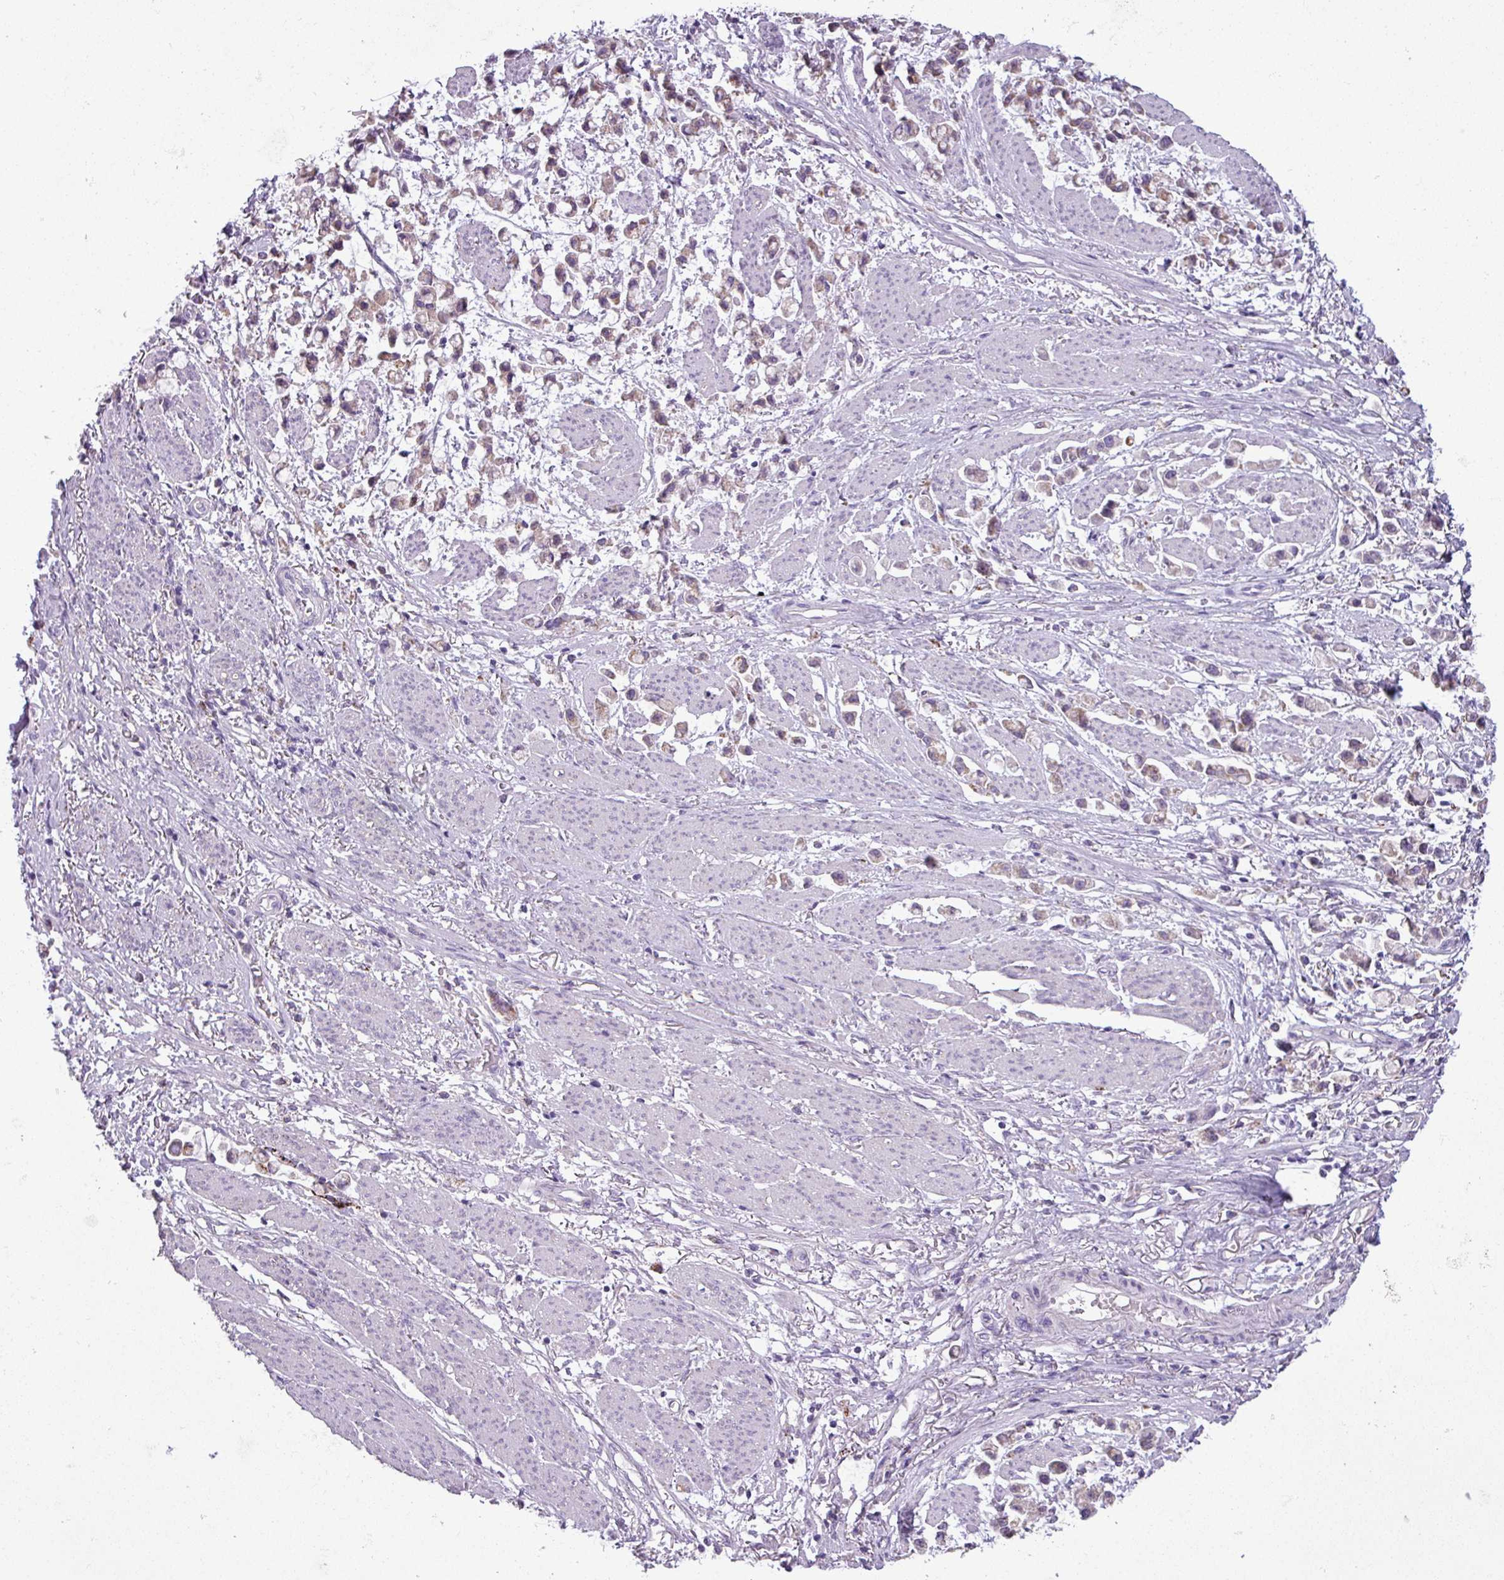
{"staining": {"intensity": "weak", "quantity": ">75%", "location": "cytoplasmic/membranous"}, "tissue": "stomach cancer", "cell_type": "Tumor cells", "image_type": "cancer", "snomed": [{"axis": "morphology", "description": "Adenocarcinoma, NOS"}, {"axis": "topography", "description": "Stomach"}], "caption": "Immunohistochemical staining of human stomach cancer (adenocarcinoma) demonstrates low levels of weak cytoplasmic/membranous positivity in approximately >75% of tumor cells. (DAB IHC with brightfield microscopy, high magnification).", "gene": "ZNF667", "patient": {"sex": "female", "age": 81}}